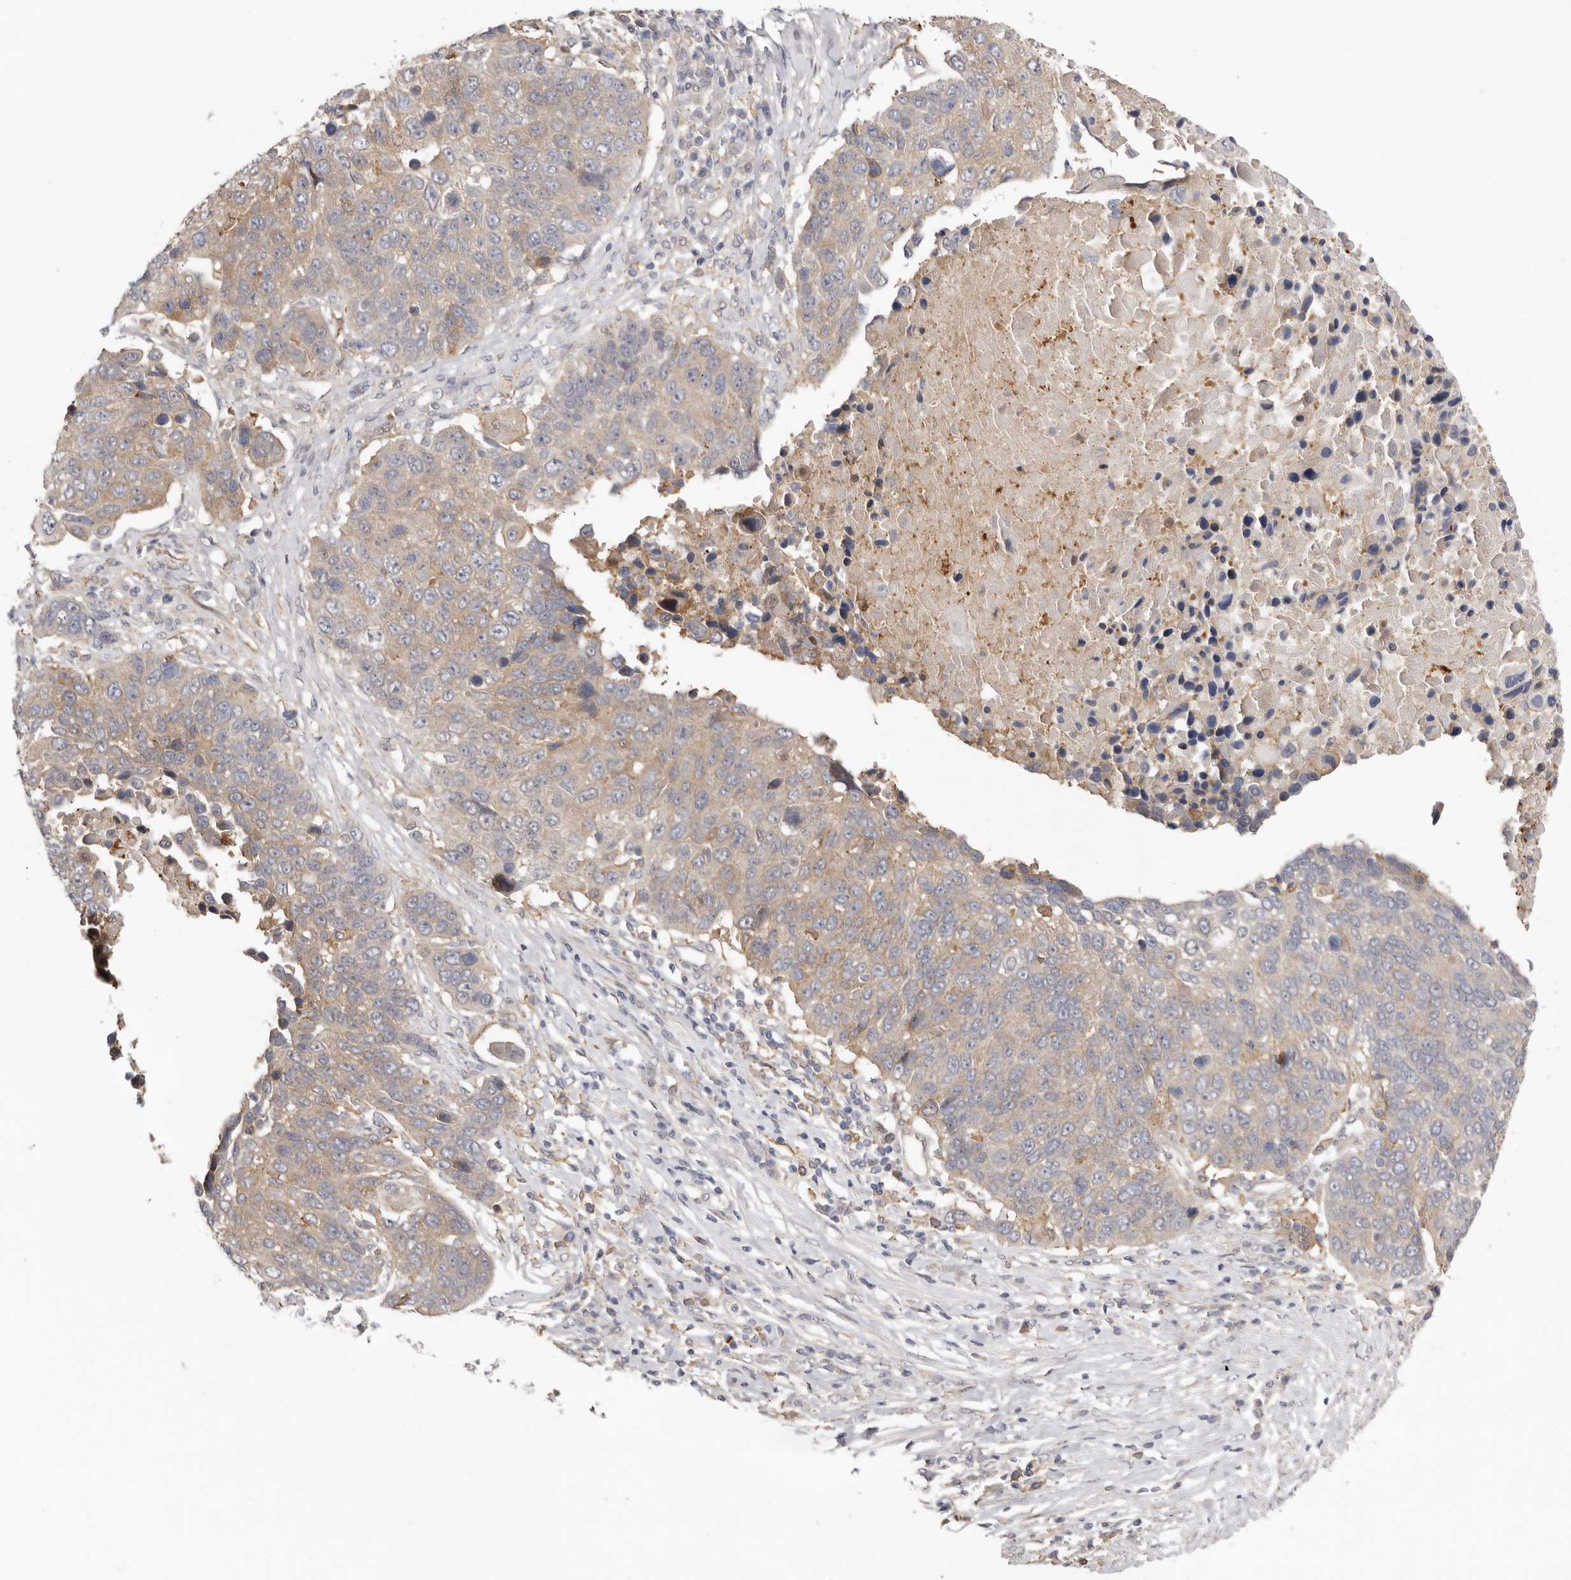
{"staining": {"intensity": "weak", "quantity": "25%-75%", "location": "cytoplasmic/membranous"}, "tissue": "lung cancer", "cell_type": "Tumor cells", "image_type": "cancer", "snomed": [{"axis": "morphology", "description": "Squamous cell carcinoma, NOS"}, {"axis": "topography", "description": "Lung"}], "caption": "The immunohistochemical stain shows weak cytoplasmic/membranous positivity in tumor cells of lung cancer (squamous cell carcinoma) tissue.", "gene": "MSRB2", "patient": {"sex": "male", "age": 66}}